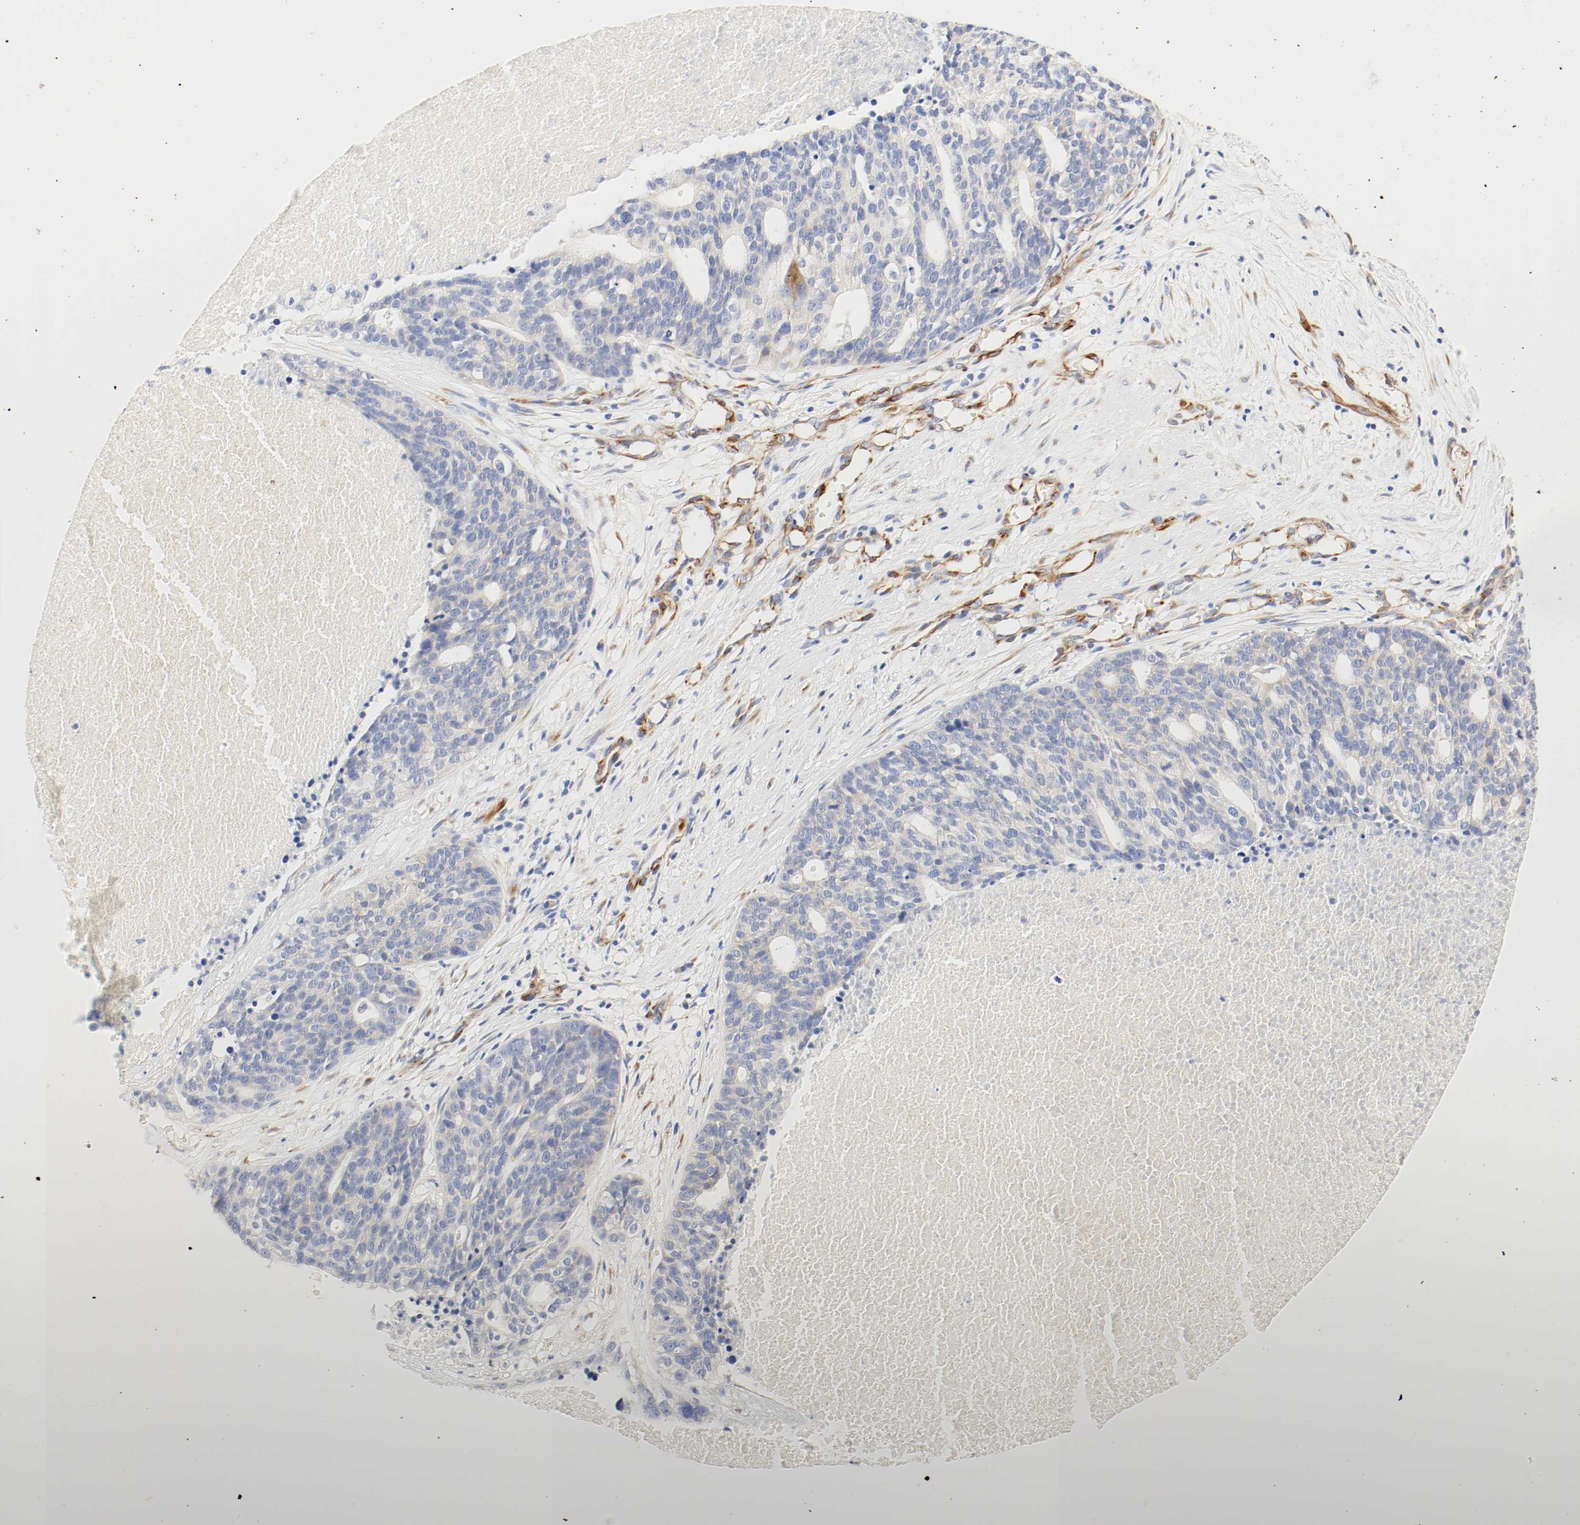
{"staining": {"intensity": "weak", "quantity": "25%-75%", "location": "cytoplasmic/membranous"}, "tissue": "ovarian cancer", "cell_type": "Tumor cells", "image_type": "cancer", "snomed": [{"axis": "morphology", "description": "Cystadenocarcinoma, serous, NOS"}, {"axis": "topography", "description": "Ovary"}], "caption": "A brown stain shows weak cytoplasmic/membranous expression of a protein in human ovarian cancer tumor cells.", "gene": "GIT1", "patient": {"sex": "female", "age": 59}}